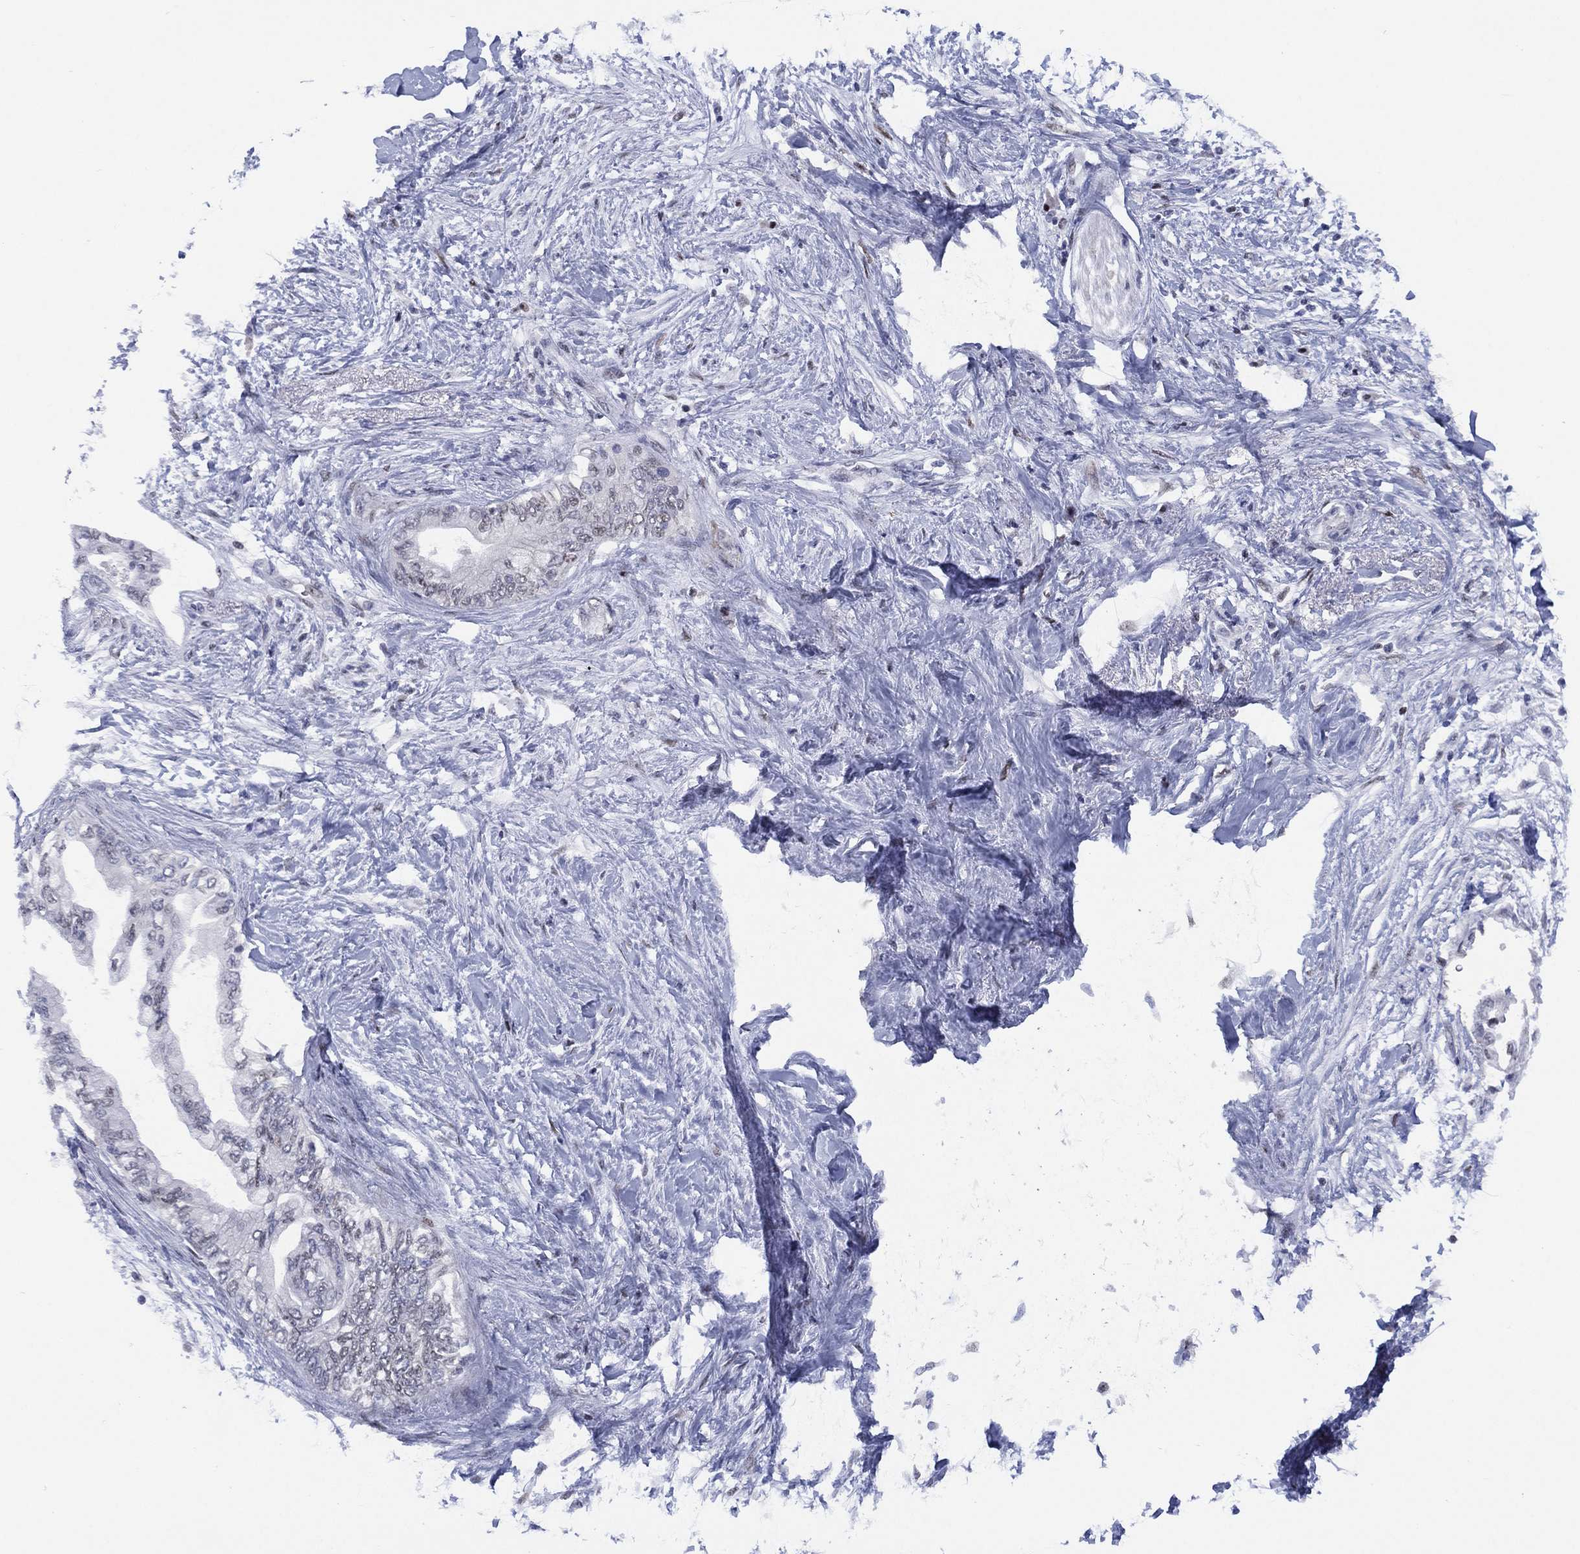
{"staining": {"intensity": "negative", "quantity": "none", "location": "none"}, "tissue": "pancreatic cancer", "cell_type": "Tumor cells", "image_type": "cancer", "snomed": [{"axis": "morphology", "description": "Normal tissue, NOS"}, {"axis": "morphology", "description": "Adenocarcinoma, NOS"}, {"axis": "topography", "description": "Pancreas"}, {"axis": "topography", "description": "Duodenum"}], "caption": "The immunohistochemistry histopathology image has no significant expression in tumor cells of adenocarcinoma (pancreatic) tissue. The staining is performed using DAB (3,3'-diaminobenzidine) brown chromogen with nuclei counter-stained in using hematoxylin.", "gene": "SLC4A4", "patient": {"sex": "female", "age": 60}}